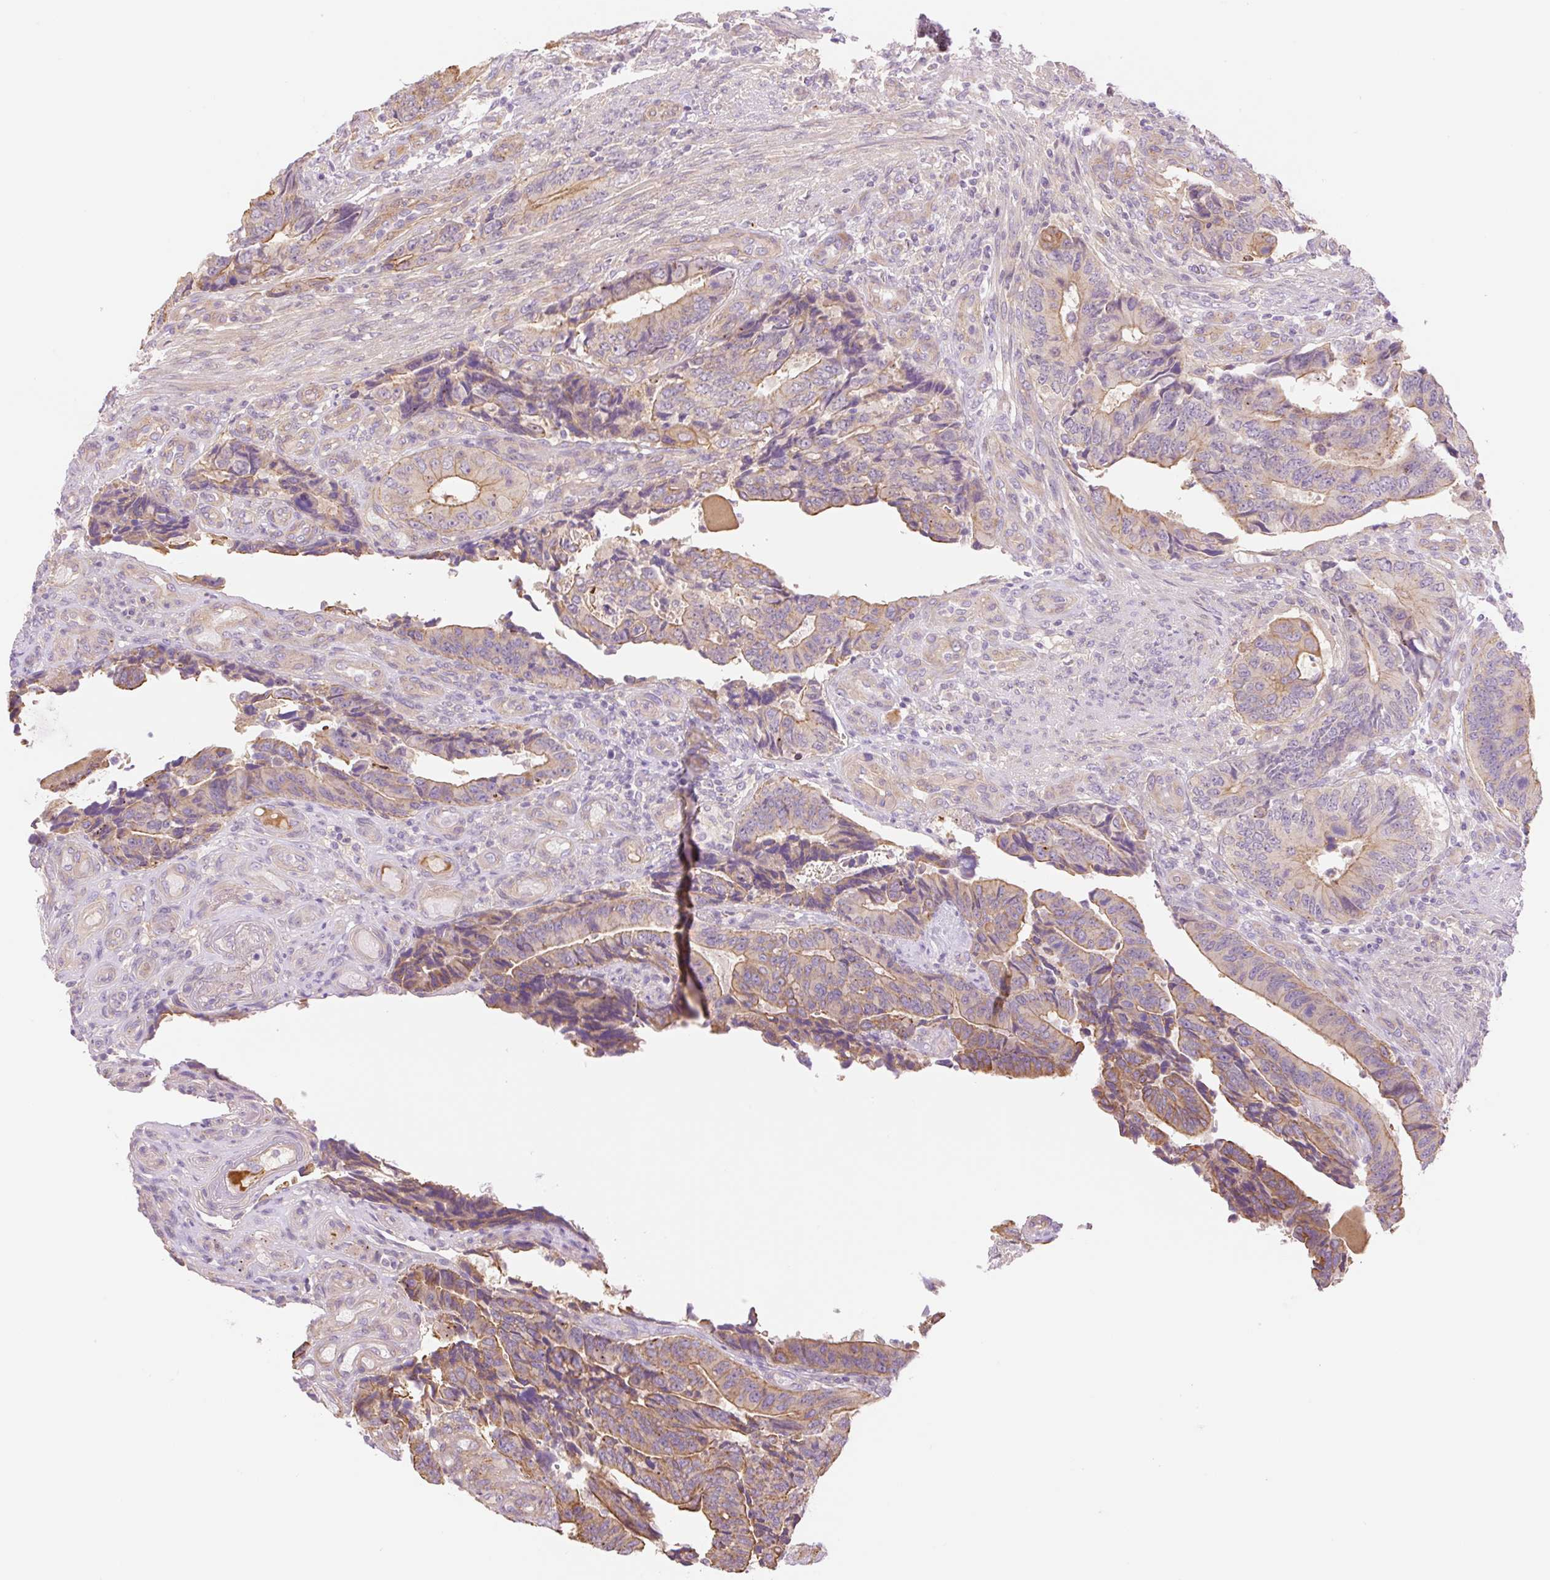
{"staining": {"intensity": "weak", "quantity": ">75%", "location": "cytoplasmic/membranous"}, "tissue": "colorectal cancer", "cell_type": "Tumor cells", "image_type": "cancer", "snomed": [{"axis": "morphology", "description": "Adenocarcinoma, NOS"}, {"axis": "topography", "description": "Colon"}], "caption": "Immunohistochemical staining of adenocarcinoma (colorectal) displays low levels of weak cytoplasmic/membranous expression in approximately >75% of tumor cells.", "gene": "NLRP5", "patient": {"sex": "male", "age": 87}}